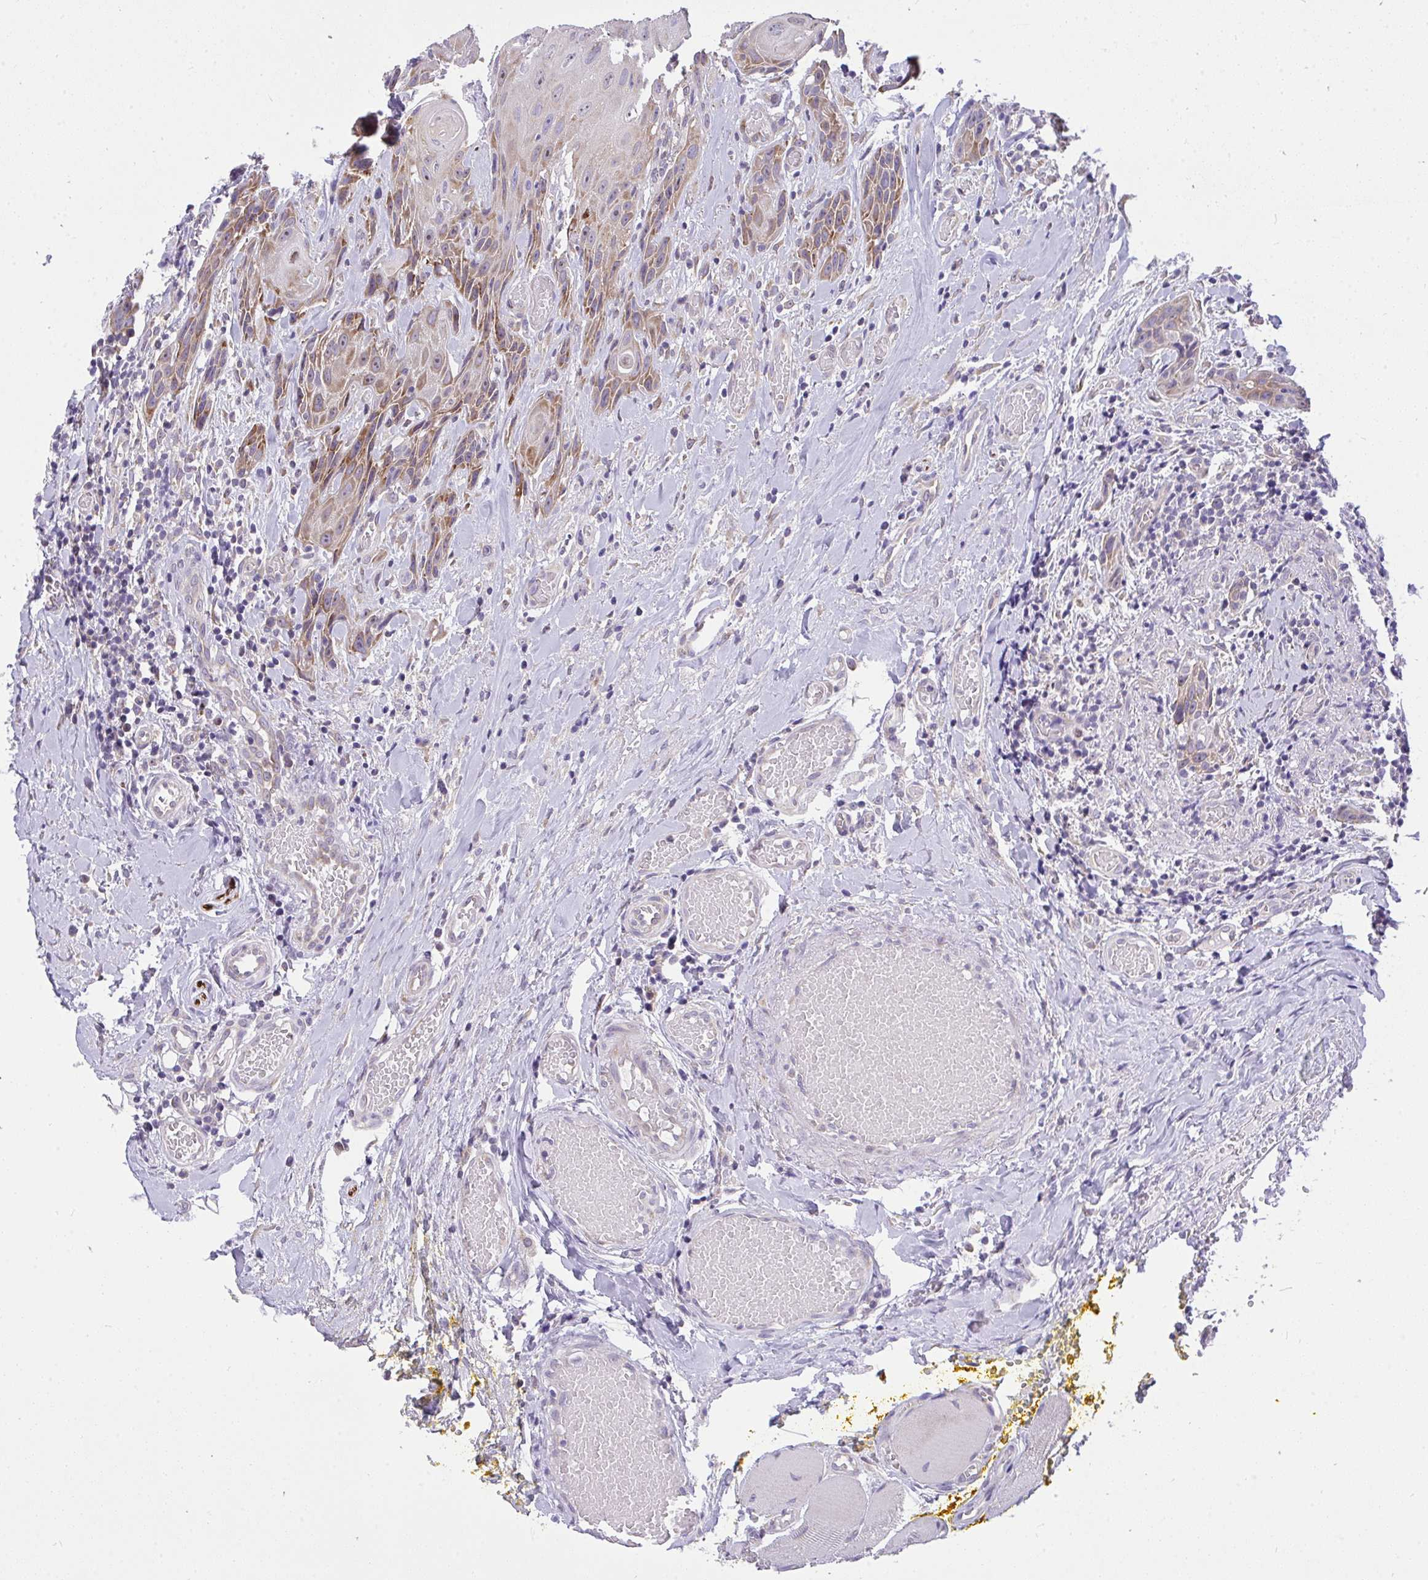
{"staining": {"intensity": "moderate", "quantity": "<25%", "location": "cytoplasmic/membranous"}, "tissue": "head and neck cancer", "cell_type": "Tumor cells", "image_type": "cancer", "snomed": [{"axis": "morphology", "description": "Squamous cell carcinoma, NOS"}, {"axis": "topography", "description": "Oral tissue"}, {"axis": "topography", "description": "Head-Neck"}], "caption": "Immunohistochemistry (IHC) image of squamous cell carcinoma (head and neck) stained for a protein (brown), which shows low levels of moderate cytoplasmic/membranous positivity in about <25% of tumor cells.", "gene": "VGLL3", "patient": {"sex": "male", "age": 49}}